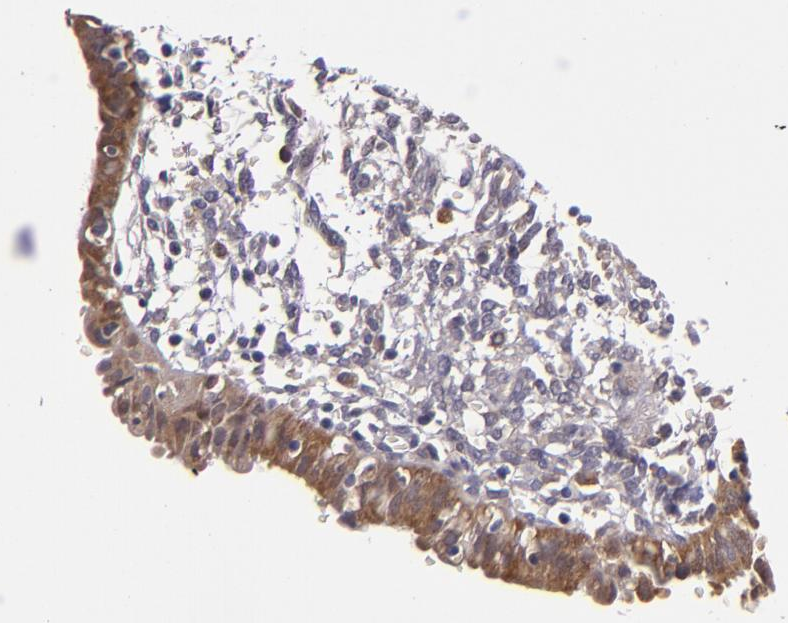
{"staining": {"intensity": "negative", "quantity": "none", "location": "none"}, "tissue": "endometrium", "cell_type": "Cells in endometrial stroma", "image_type": "normal", "snomed": [{"axis": "morphology", "description": "Normal tissue, NOS"}, {"axis": "topography", "description": "Endometrium"}], "caption": "A high-resolution micrograph shows IHC staining of benign endometrium, which demonstrates no significant positivity in cells in endometrial stroma.", "gene": "FHIT", "patient": {"sex": "female", "age": 61}}